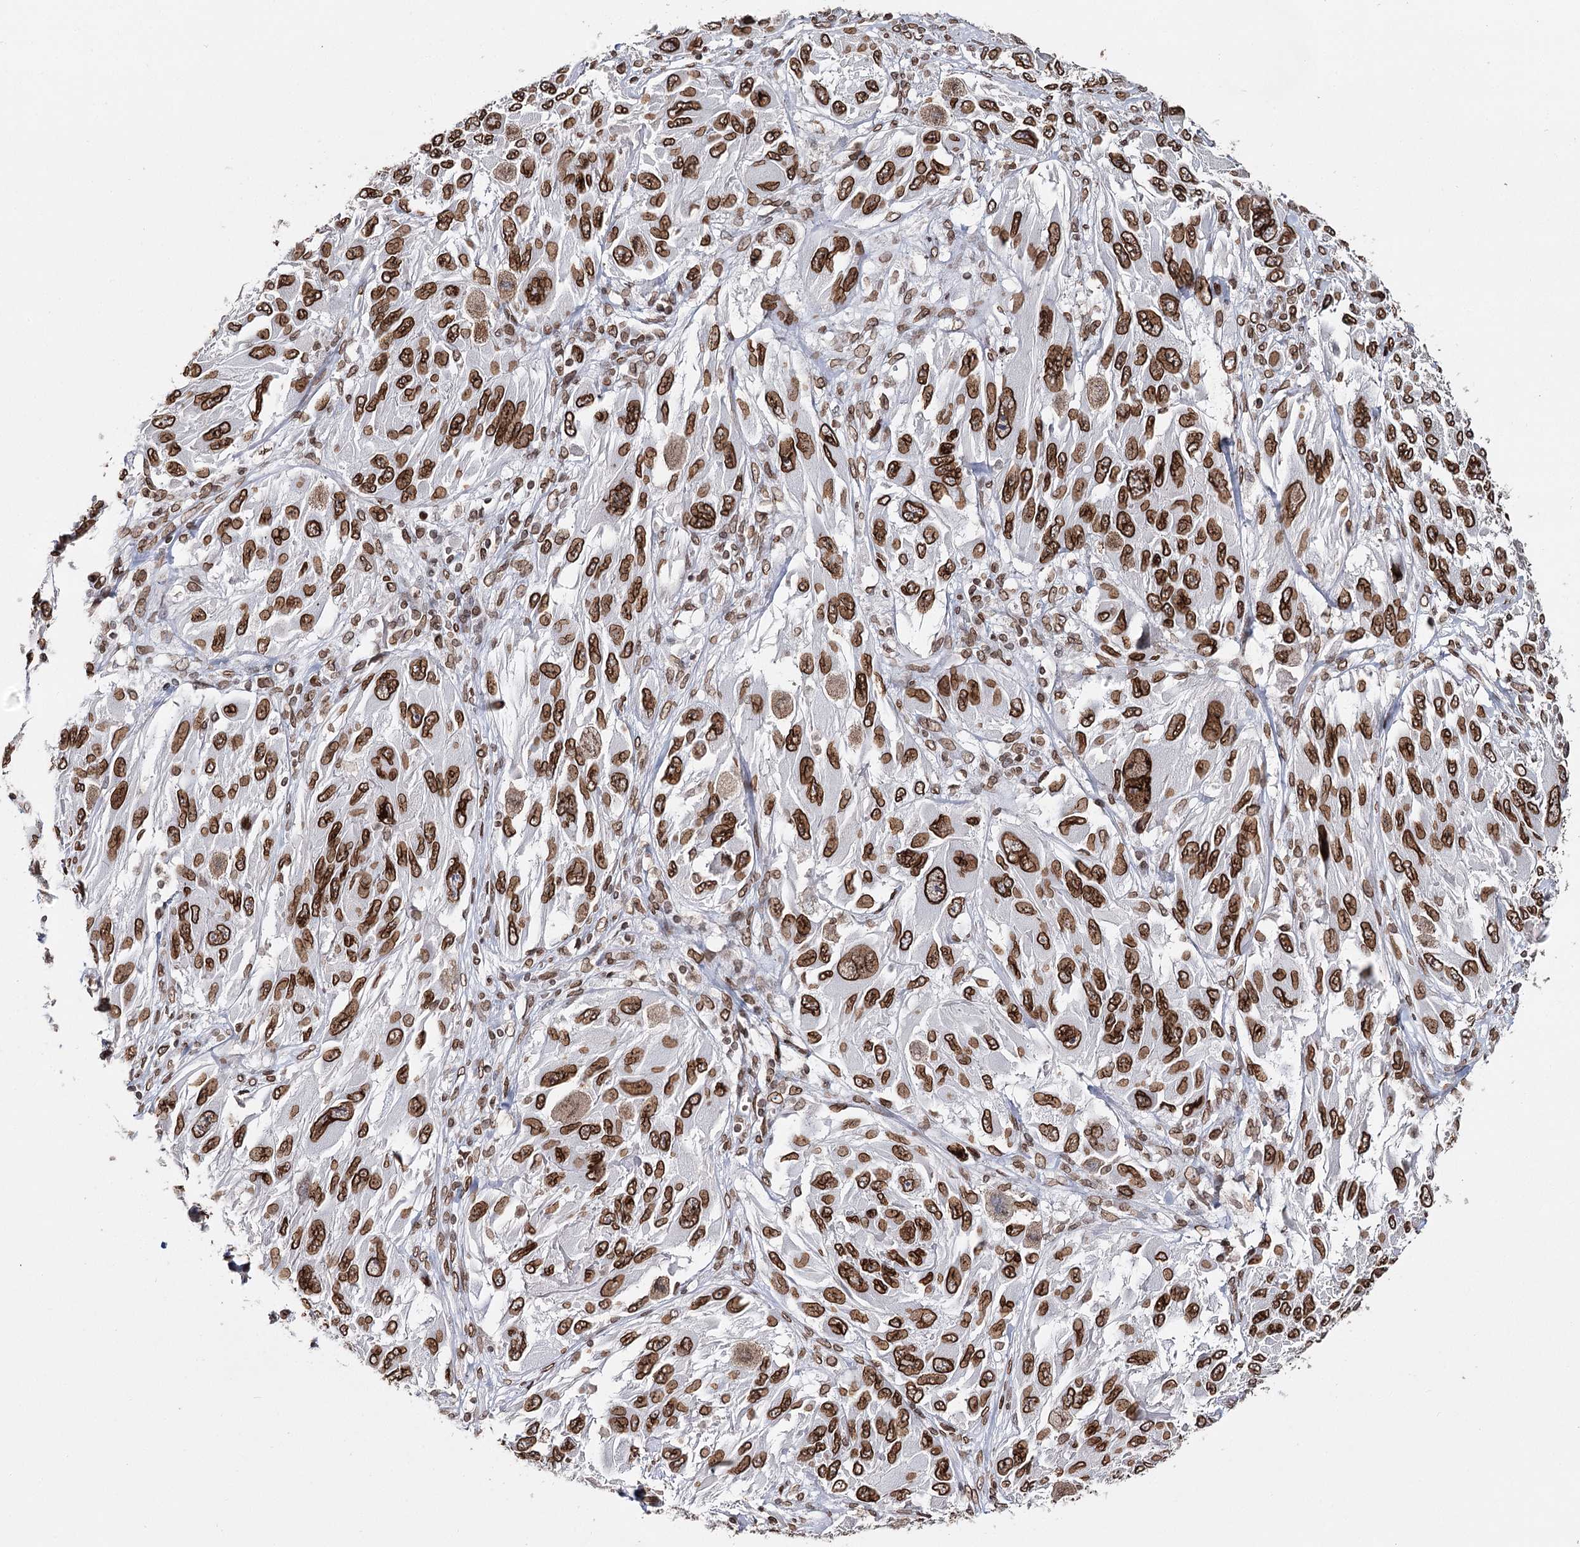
{"staining": {"intensity": "strong", "quantity": ">75%", "location": "cytoplasmic/membranous,nuclear"}, "tissue": "melanoma", "cell_type": "Tumor cells", "image_type": "cancer", "snomed": [{"axis": "morphology", "description": "Malignant melanoma, NOS"}, {"axis": "topography", "description": "Skin"}], "caption": "Malignant melanoma tissue displays strong cytoplasmic/membranous and nuclear expression in about >75% of tumor cells", "gene": "KIAA0930", "patient": {"sex": "female", "age": 91}}